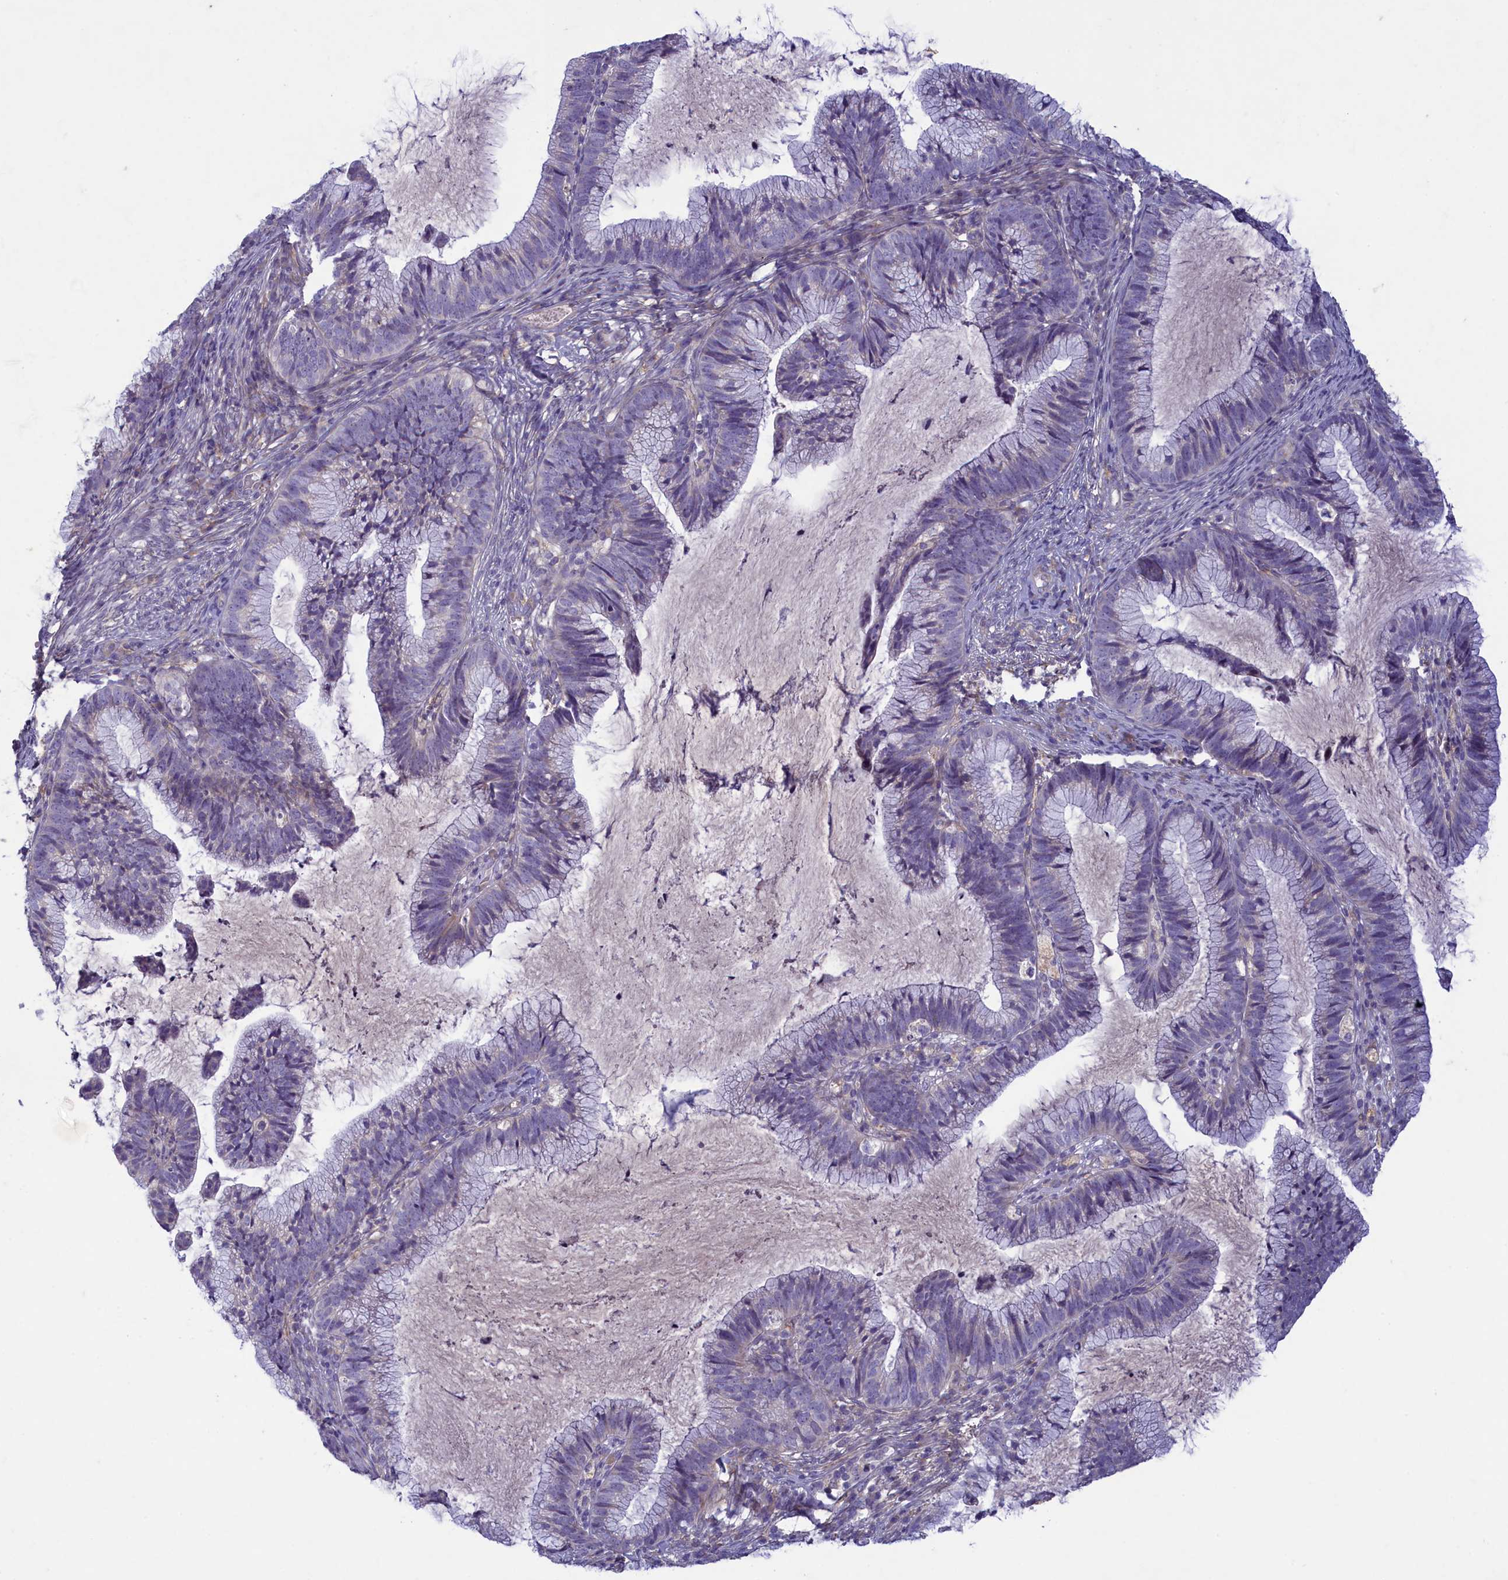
{"staining": {"intensity": "negative", "quantity": "none", "location": "none"}, "tissue": "cervical cancer", "cell_type": "Tumor cells", "image_type": "cancer", "snomed": [{"axis": "morphology", "description": "Adenocarcinoma, NOS"}, {"axis": "topography", "description": "Cervix"}], "caption": "There is no significant expression in tumor cells of cervical cancer (adenocarcinoma).", "gene": "PLEKHG6", "patient": {"sex": "female", "age": 36}}